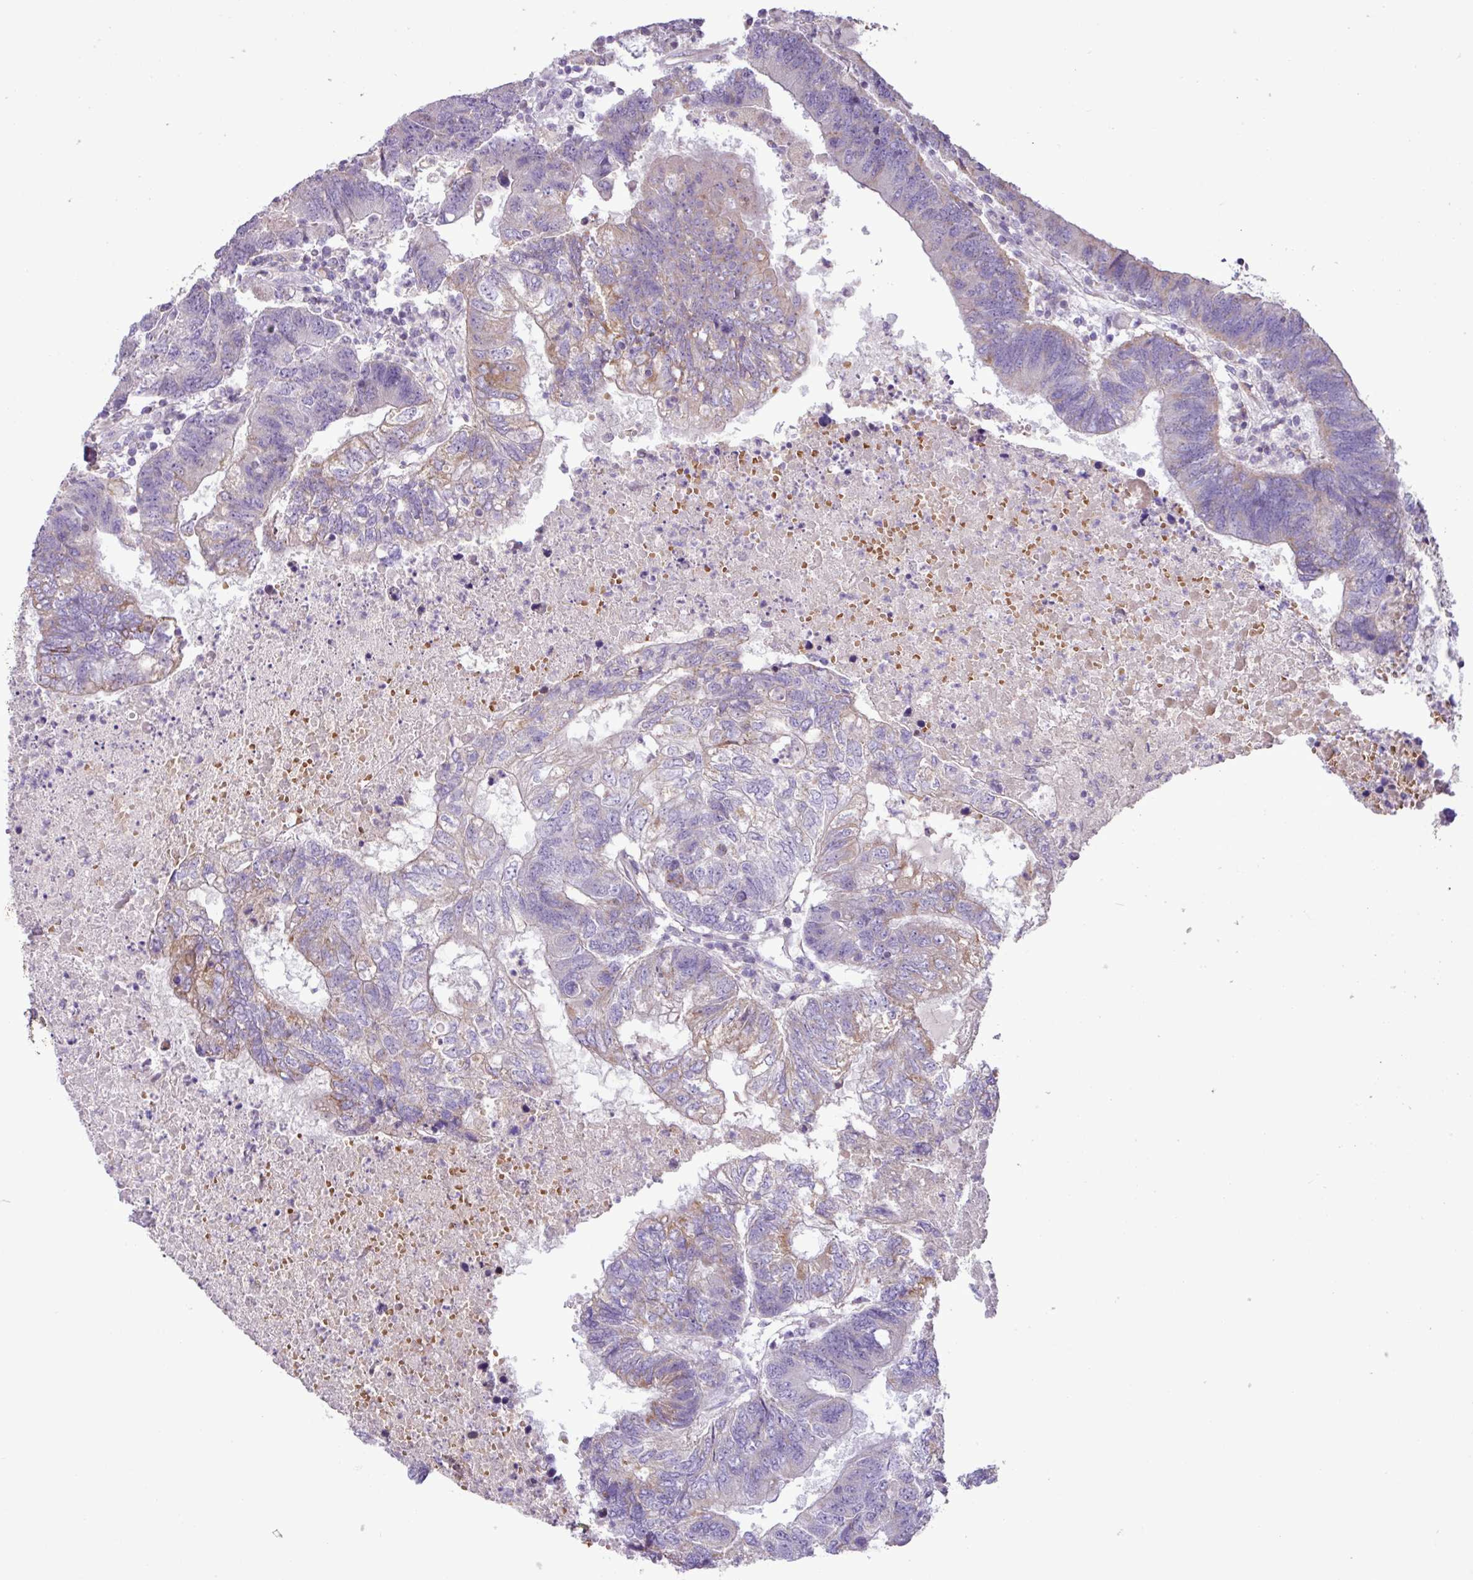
{"staining": {"intensity": "moderate", "quantity": "<25%", "location": "cytoplasmic/membranous"}, "tissue": "colorectal cancer", "cell_type": "Tumor cells", "image_type": "cancer", "snomed": [{"axis": "morphology", "description": "Adenocarcinoma, NOS"}, {"axis": "topography", "description": "Colon"}], "caption": "Immunohistochemical staining of human colorectal cancer exhibits low levels of moderate cytoplasmic/membranous expression in approximately <25% of tumor cells.", "gene": "FAM183A", "patient": {"sex": "female", "age": 48}}